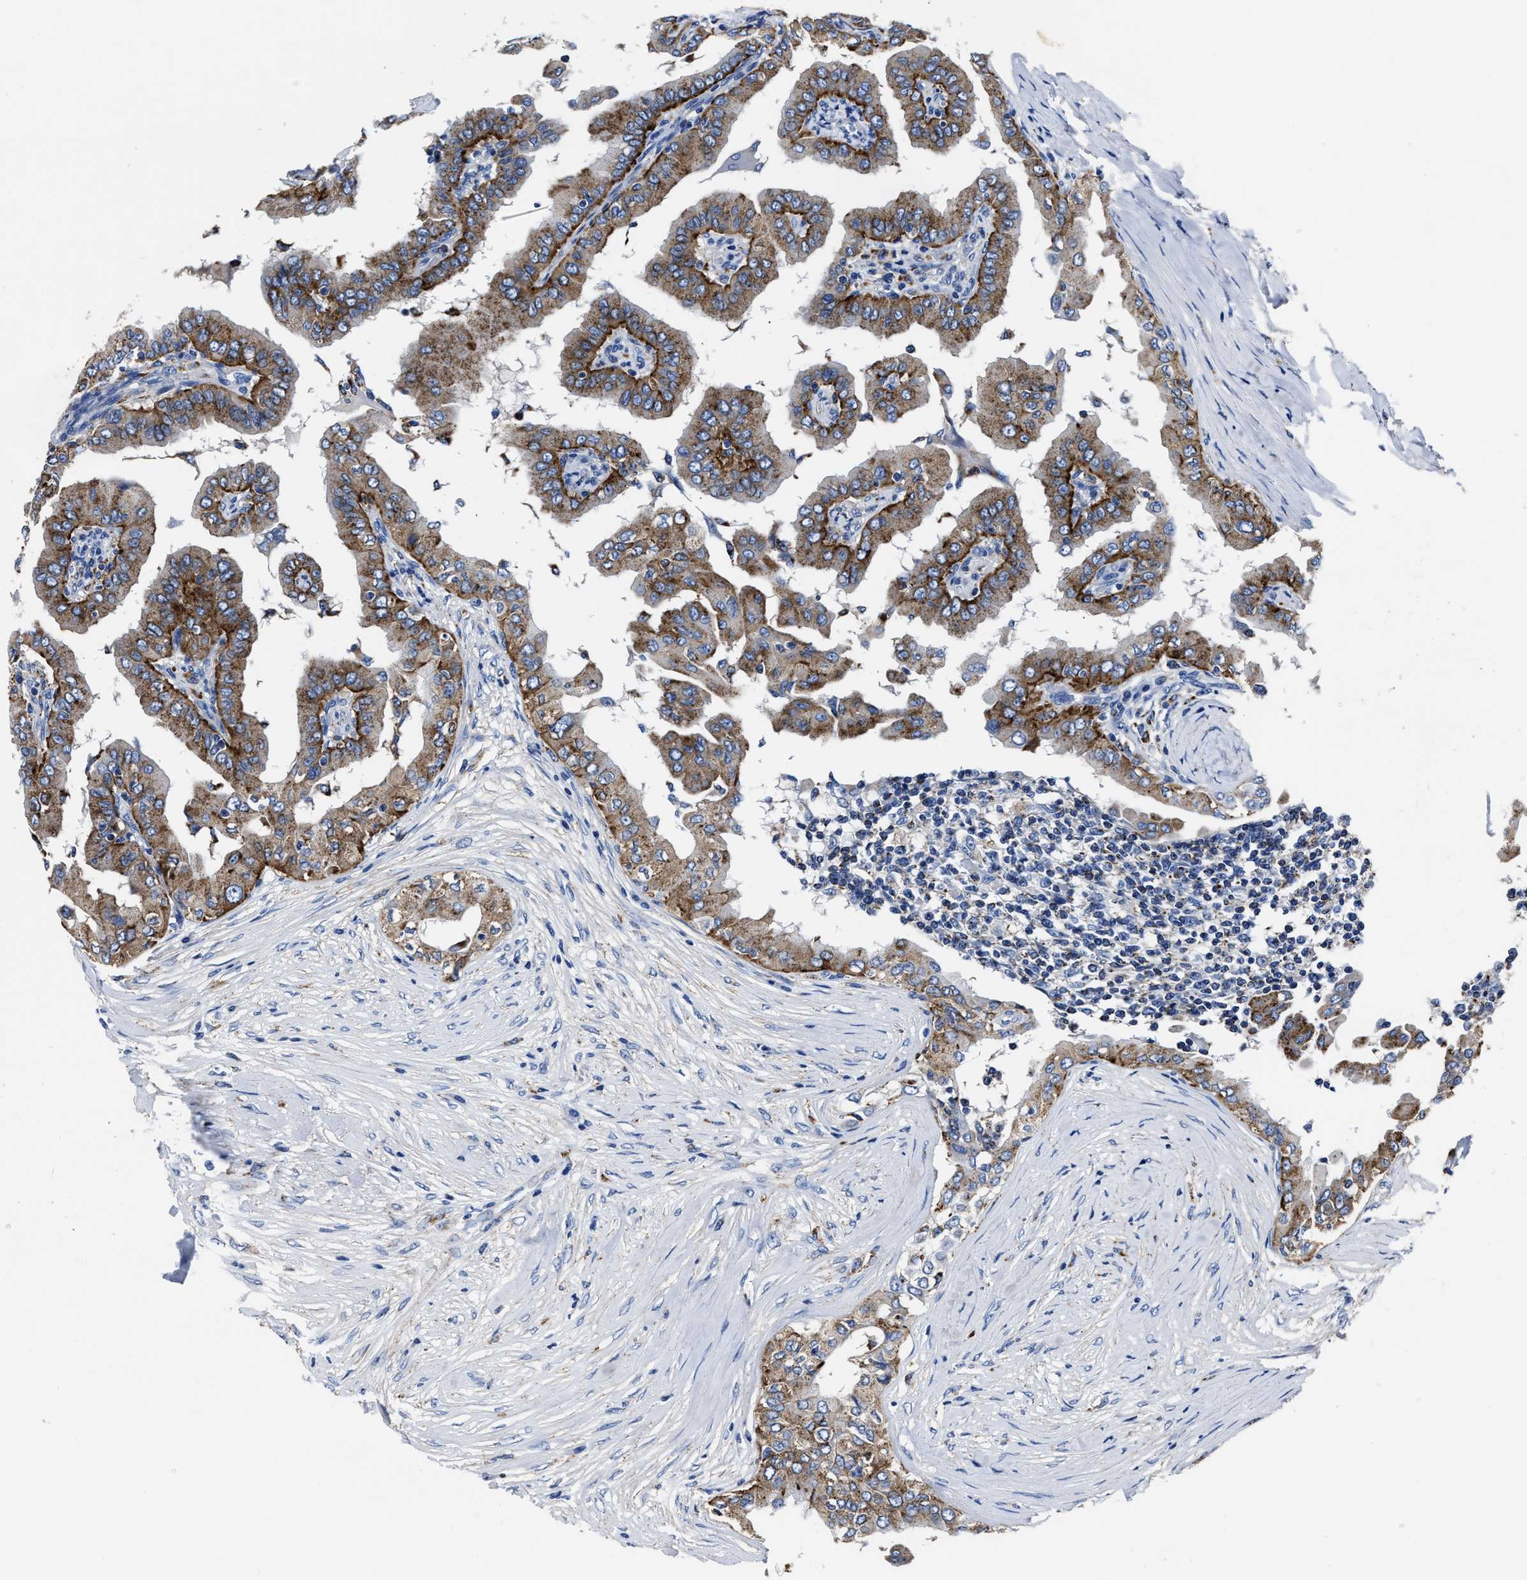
{"staining": {"intensity": "strong", "quantity": "25%-75%", "location": "cytoplasmic/membranous"}, "tissue": "thyroid cancer", "cell_type": "Tumor cells", "image_type": "cancer", "snomed": [{"axis": "morphology", "description": "Papillary adenocarcinoma, NOS"}, {"axis": "topography", "description": "Thyroid gland"}], "caption": "Protein staining by immunohistochemistry demonstrates strong cytoplasmic/membranous positivity in about 25%-75% of tumor cells in thyroid cancer.", "gene": "LAMTOR4", "patient": {"sex": "male", "age": 33}}